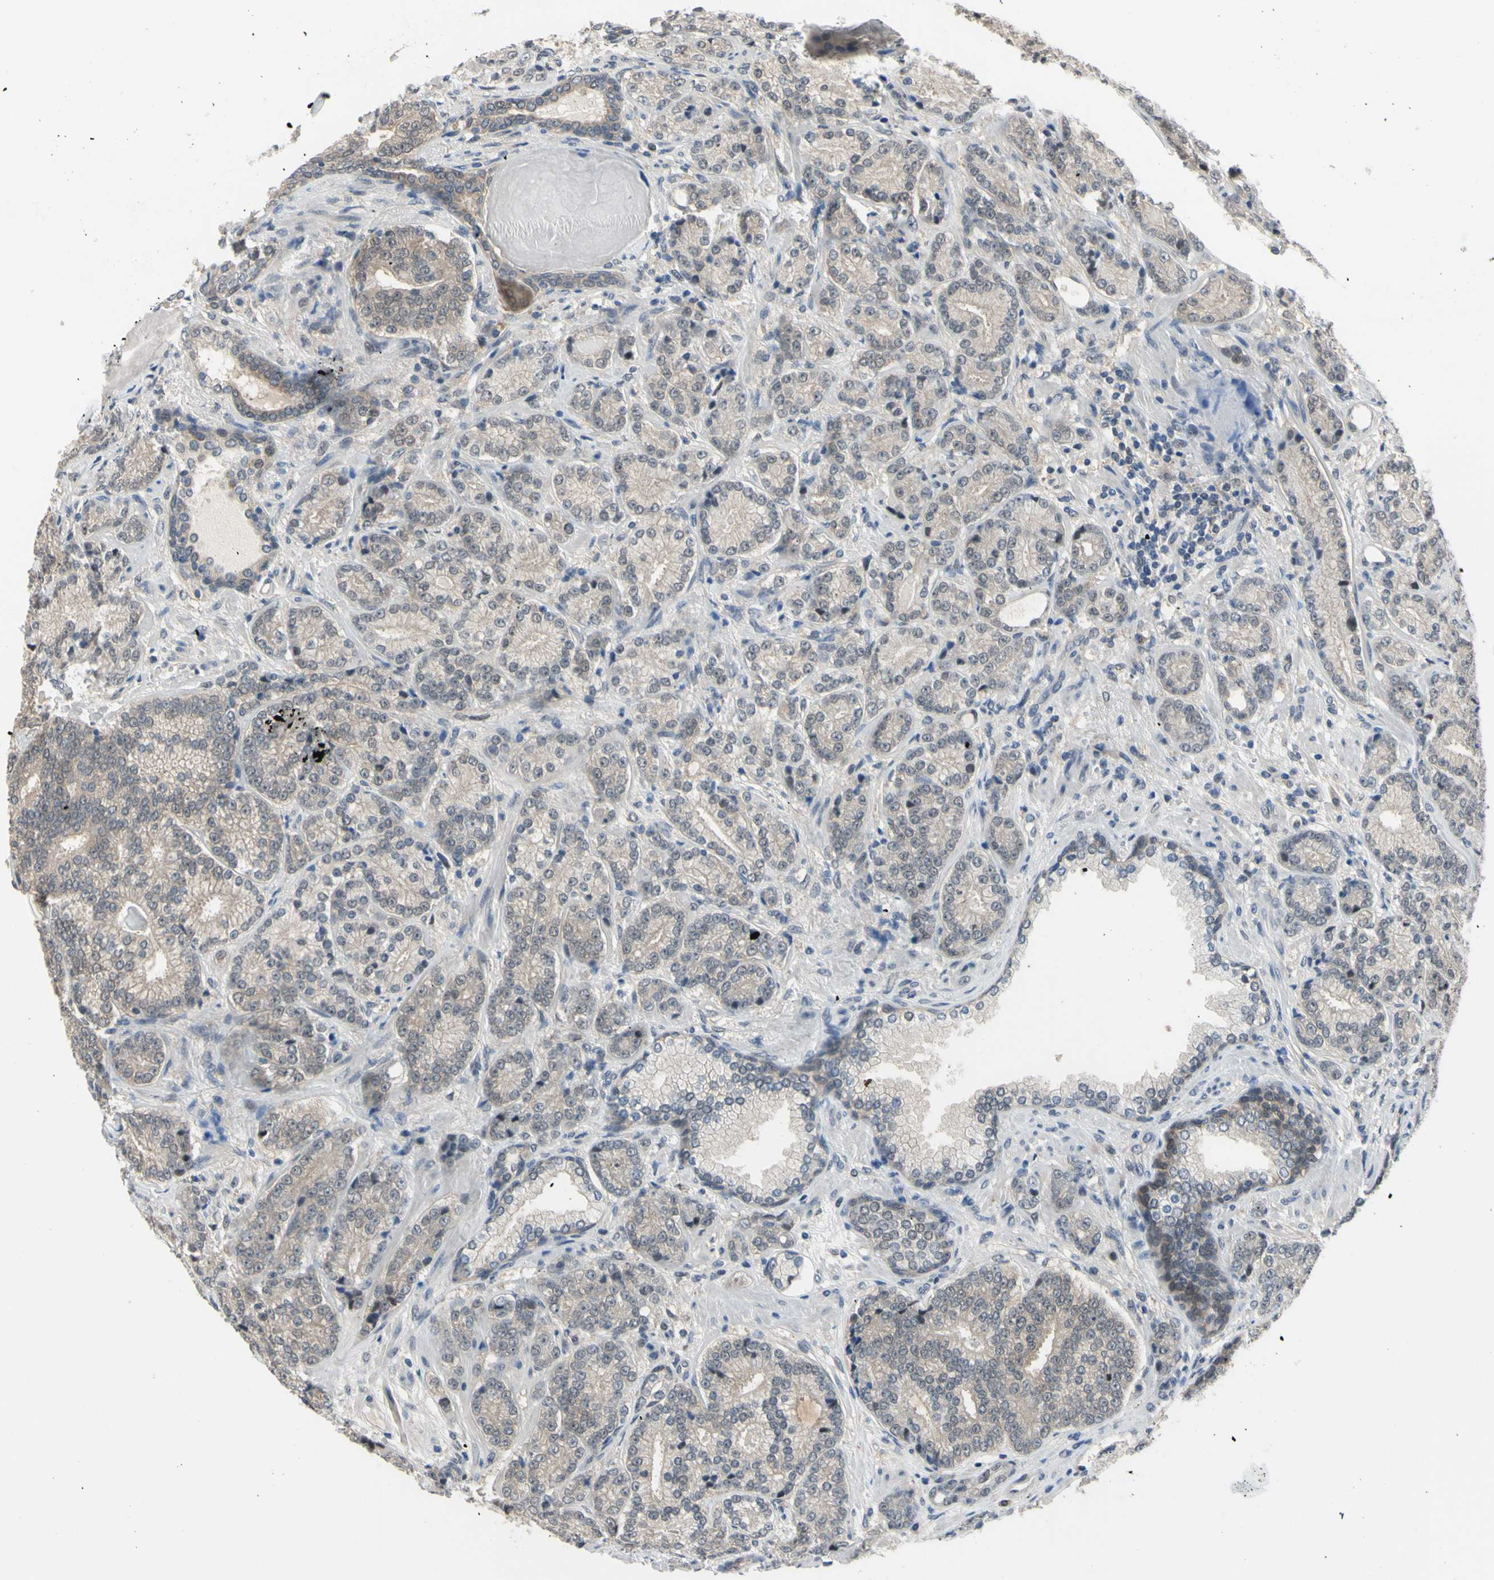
{"staining": {"intensity": "weak", "quantity": ">75%", "location": "cytoplasmic/membranous"}, "tissue": "prostate cancer", "cell_type": "Tumor cells", "image_type": "cancer", "snomed": [{"axis": "morphology", "description": "Adenocarcinoma, High grade"}, {"axis": "topography", "description": "Prostate"}], "caption": "Protein analysis of prostate cancer tissue exhibits weak cytoplasmic/membranous expression in approximately >75% of tumor cells. (Stains: DAB in brown, nuclei in blue, Microscopy: brightfield microscopy at high magnification).", "gene": "HSPA4", "patient": {"sex": "male", "age": 61}}